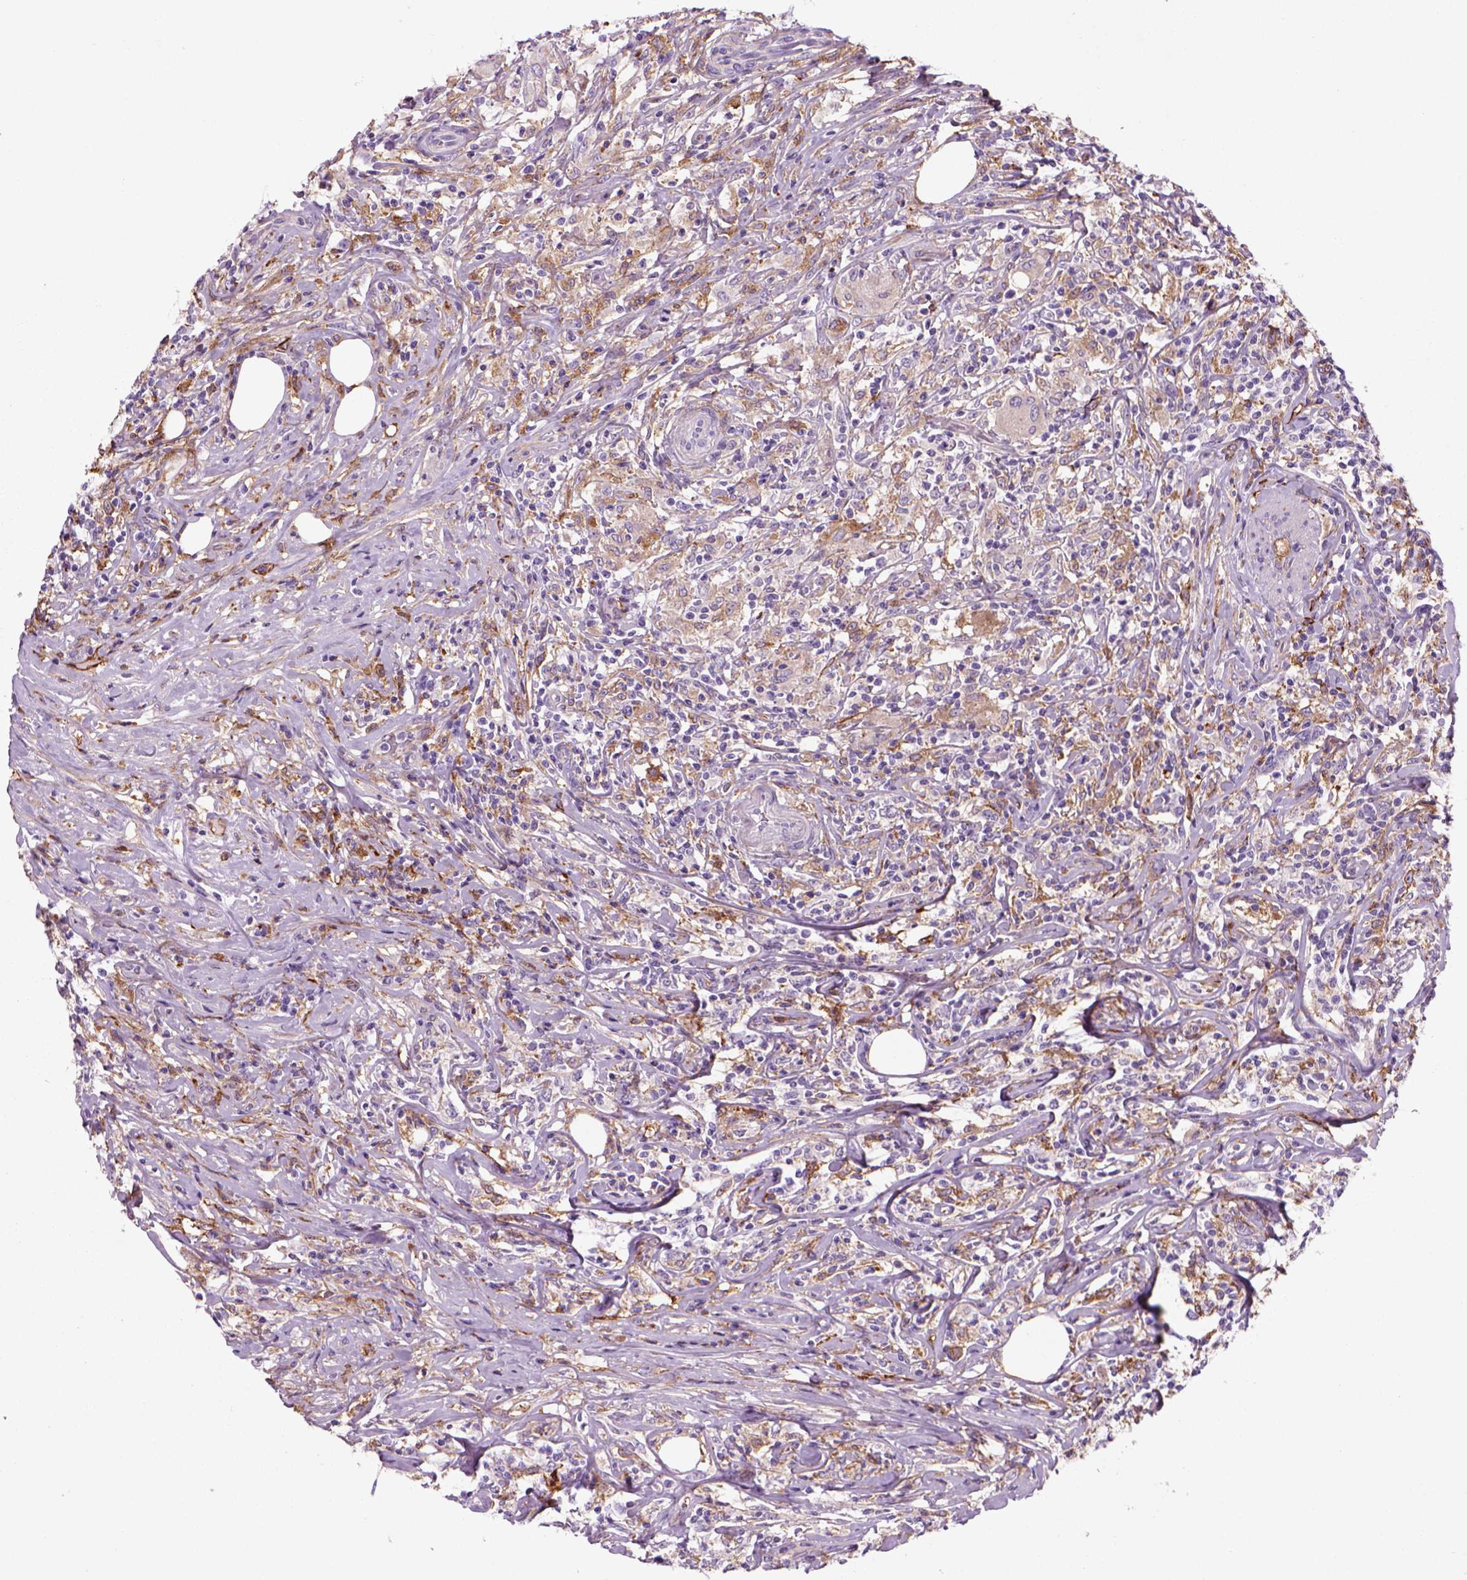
{"staining": {"intensity": "negative", "quantity": "none", "location": "none"}, "tissue": "lymphoma", "cell_type": "Tumor cells", "image_type": "cancer", "snomed": [{"axis": "morphology", "description": "Malignant lymphoma, non-Hodgkin's type, High grade"}, {"axis": "topography", "description": "Lymph node"}], "caption": "This is an IHC photomicrograph of malignant lymphoma, non-Hodgkin's type (high-grade). There is no positivity in tumor cells.", "gene": "MARCKS", "patient": {"sex": "female", "age": 84}}